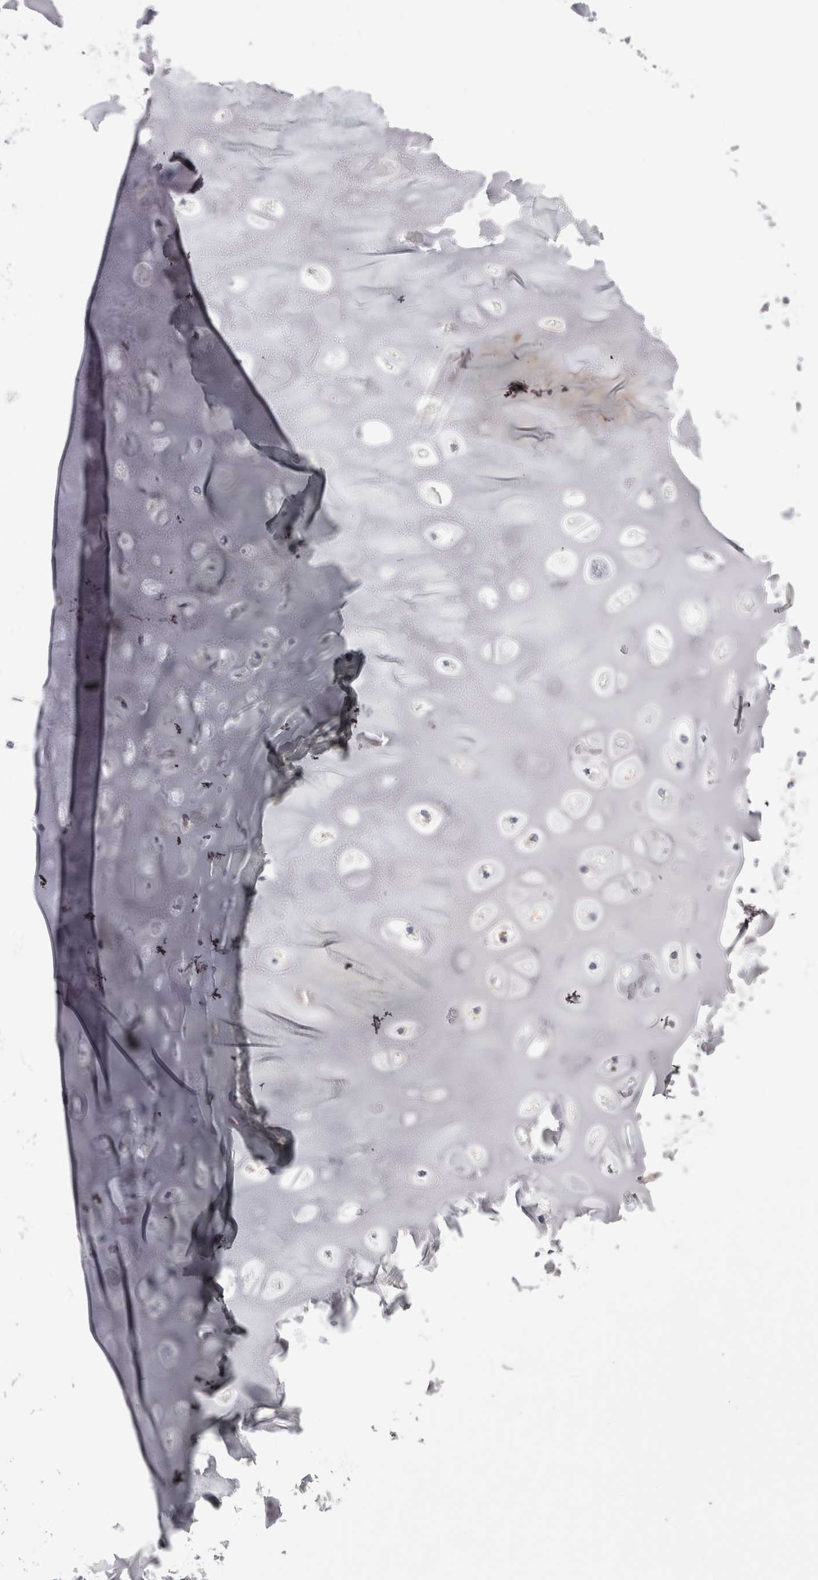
{"staining": {"intensity": "moderate", "quantity": "25%-75%", "location": "cytoplasmic/membranous"}, "tissue": "adipose tissue", "cell_type": "Adipocytes", "image_type": "normal", "snomed": [{"axis": "morphology", "description": "Normal tissue, NOS"}, {"axis": "topography", "description": "Cartilage tissue"}, {"axis": "topography", "description": "Lung"}], "caption": "Protein expression analysis of benign adipose tissue displays moderate cytoplasmic/membranous expression in about 25%-75% of adipocytes. The protein of interest is stained brown, and the nuclei are stained in blue (DAB IHC with brightfield microscopy, high magnification).", "gene": "SAA4", "patient": {"sex": "female", "age": 77}}